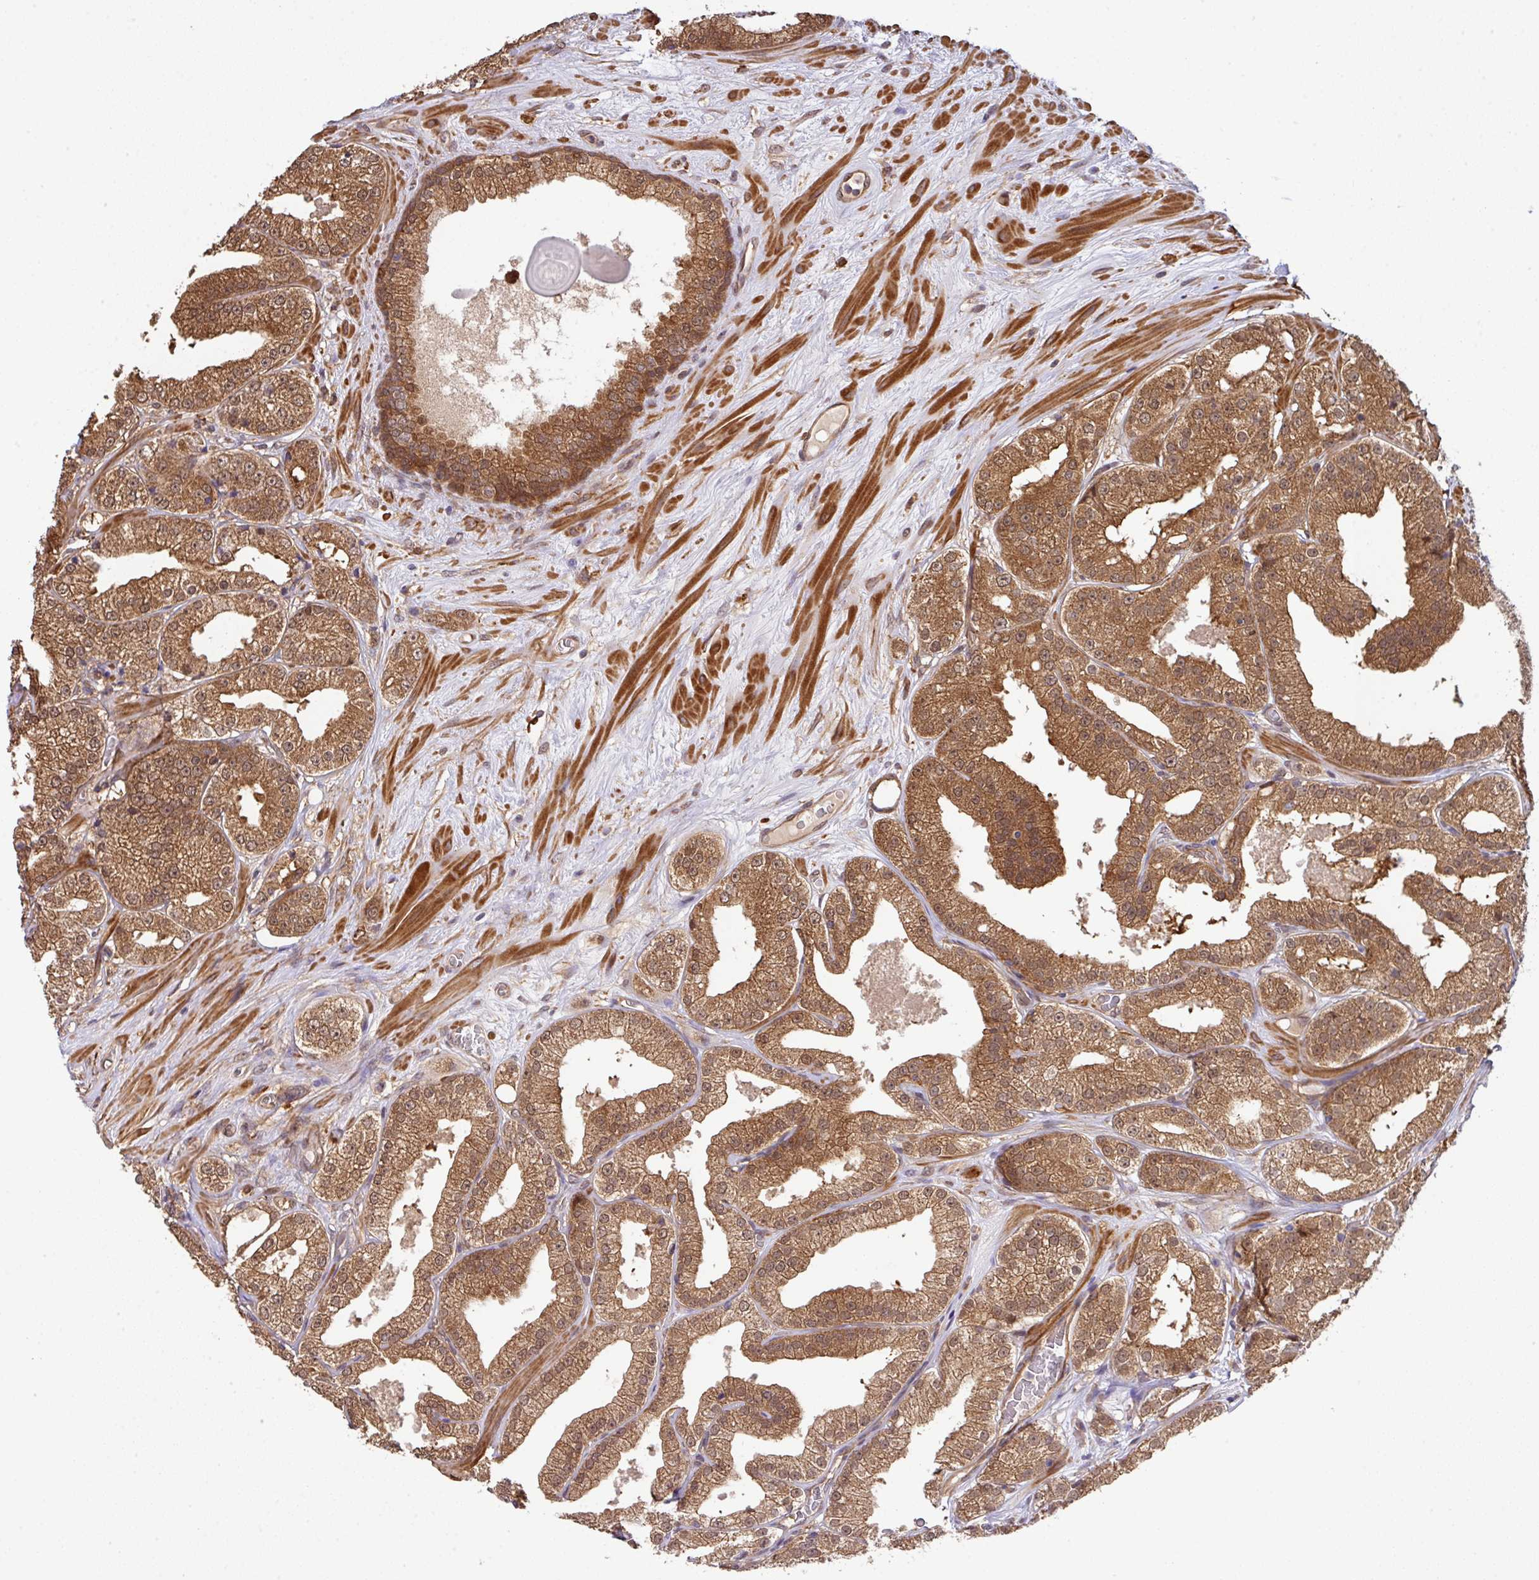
{"staining": {"intensity": "moderate", "quantity": ">75%", "location": "cytoplasmic/membranous,nuclear"}, "tissue": "prostate cancer", "cell_type": "Tumor cells", "image_type": "cancer", "snomed": [{"axis": "morphology", "description": "Adenocarcinoma, High grade"}, {"axis": "topography", "description": "Prostate"}], "caption": "Immunohistochemistry image of neoplastic tissue: high-grade adenocarcinoma (prostate) stained using immunohistochemistry (IHC) displays medium levels of moderate protein expression localized specifically in the cytoplasmic/membranous and nuclear of tumor cells, appearing as a cytoplasmic/membranous and nuclear brown color.", "gene": "ARPIN", "patient": {"sex": "male", "age": 68}}